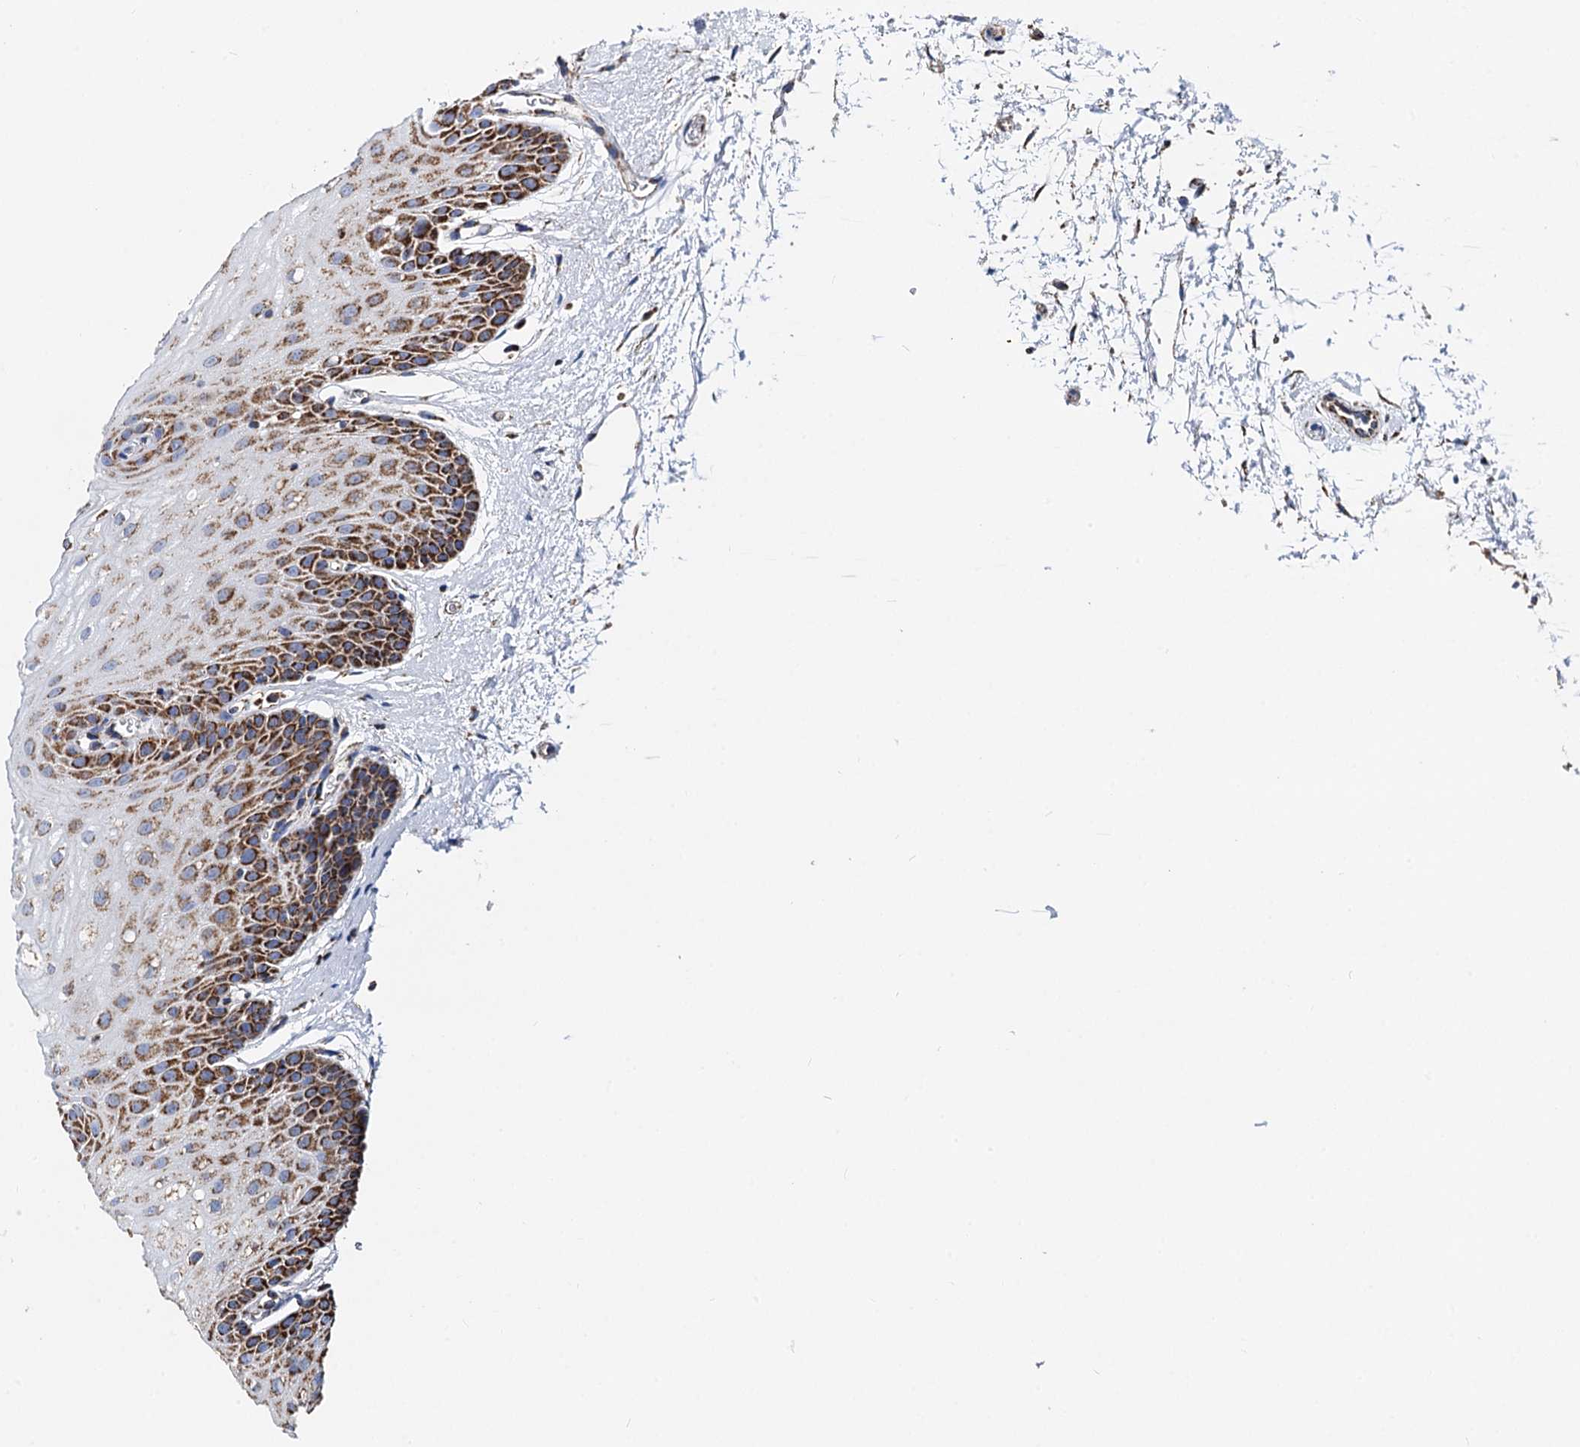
{"staining": {"intensity": "strong", "quantity": ">75%", "location": "cytoplasmic/membranous"}, "tissue": "oral mucosa", "cell_type": "Squamous epithelial cells", "image_type": "normal", "snomed": [{"axis": "morphology", "description": "Normal tissue, NOS"}, {"axis": "topography", "description": "Oral tissue"}, {"axis": "topography", "description": "Tounge, NOS"}], "caption": "Oral mucosa was stained to show a protein in brown. There is high levels of strong cytoplasmic/membranous expression in approximately >75% of squamous epithelial cells. Using DAB (3,3'-diaminobenzidine) (brown) and hematoxylin (blue) stains, captured at high magnification using brightfield microscopy.", "gene": "TIMM10", "patient": {"sex": "female", "age": 73}}